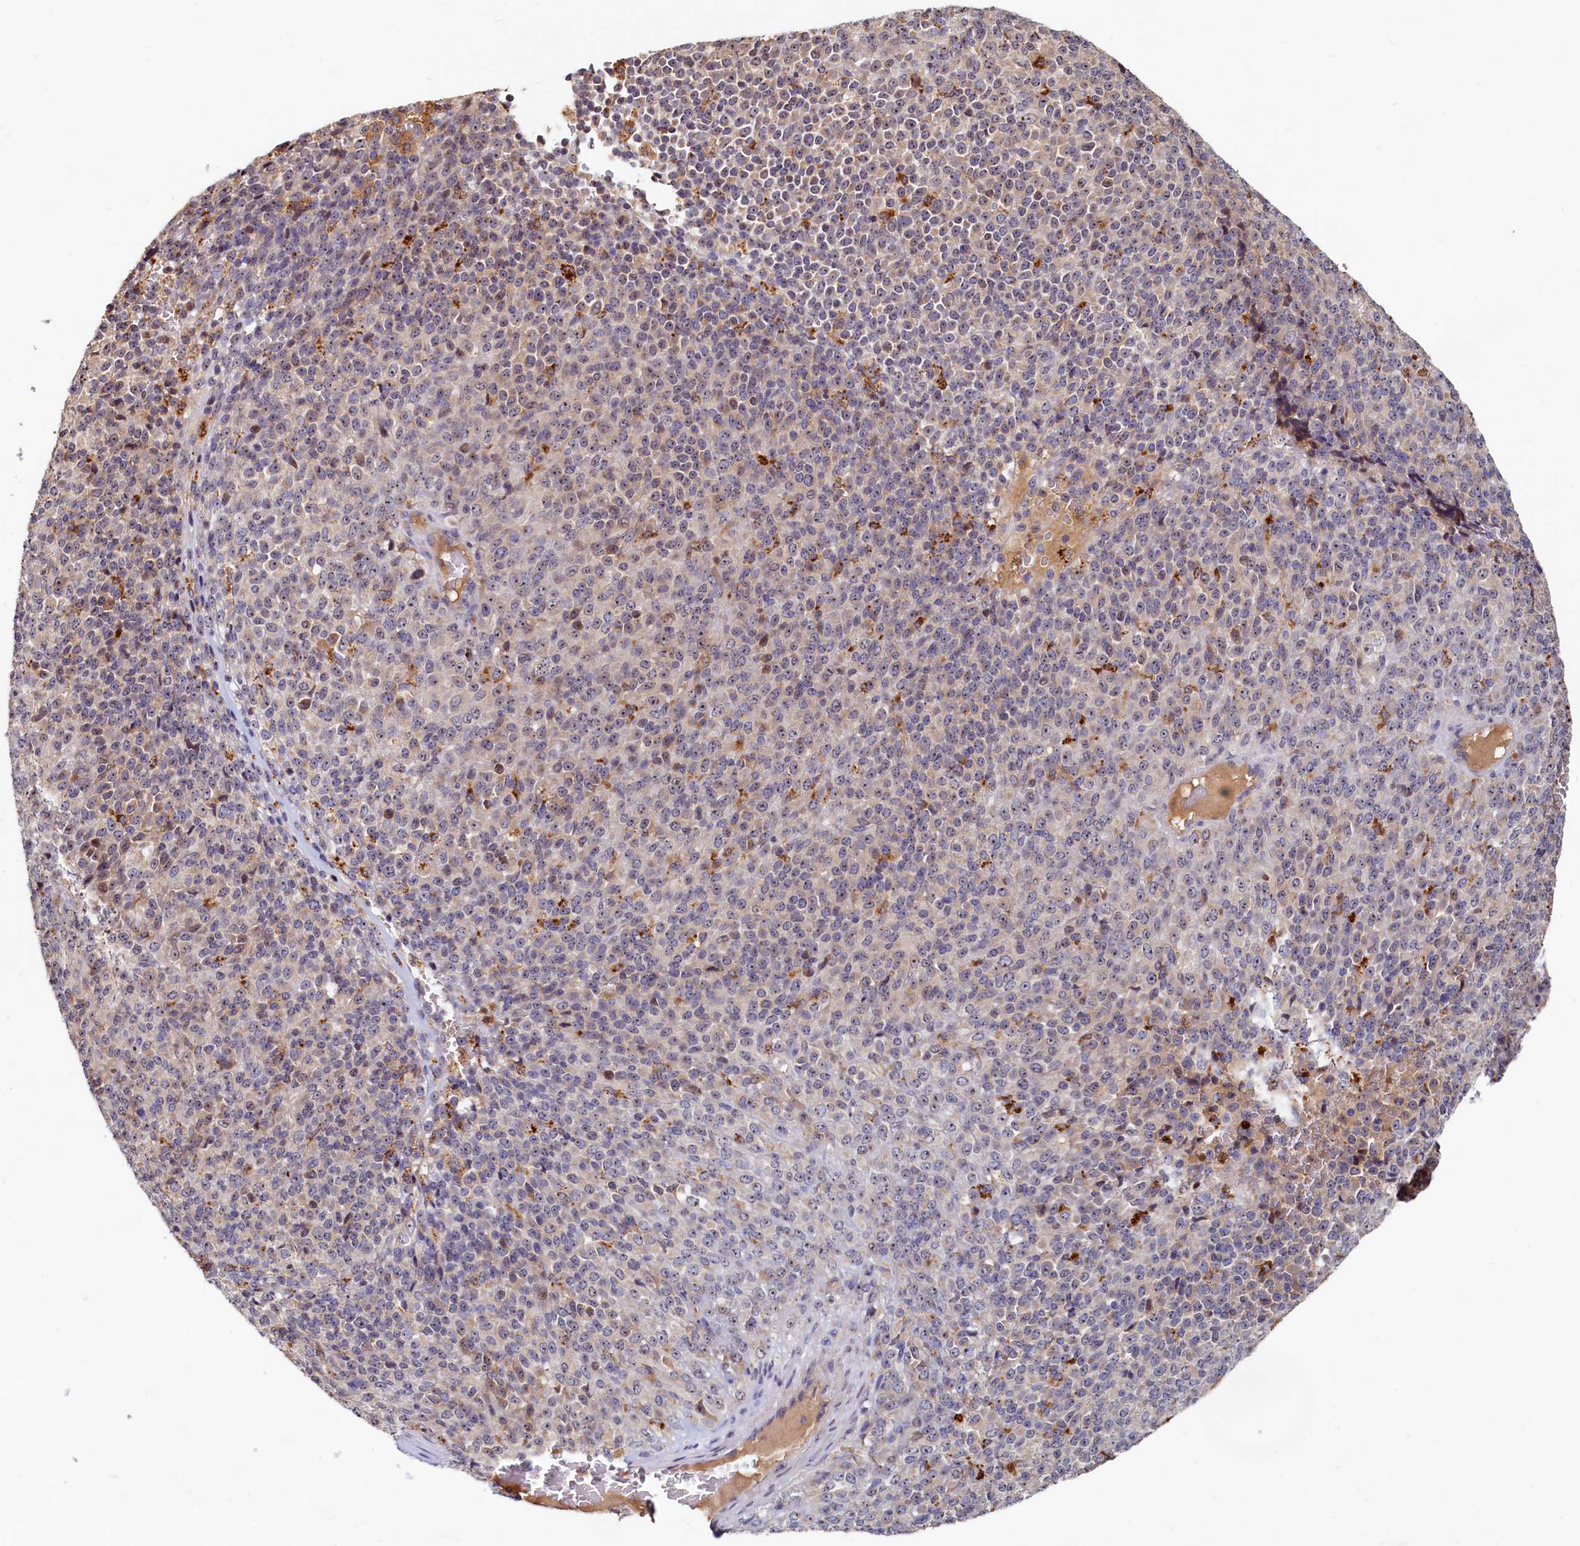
{"staining": {"intensity": "weak", "quantity": ">75%", "location": "nuclear"}, "tissue": "melanoma", "cell_type": "Tumor cells", "image_type": "cancer", "snomed": [{"axis": "morphology", "description": "Malignant melanoma, Metastatic site"}, {"axis": "topography", "description": "Brain"}], "caption": "A histopathology image showing weak nuclear expression in about >75% of tumor cells in malignant melanoma (metastatic site), as visualized by brown immunohistochemical staining.", "gene": "RGS7BP", "patient": {"sex": "female", "age": 56}}